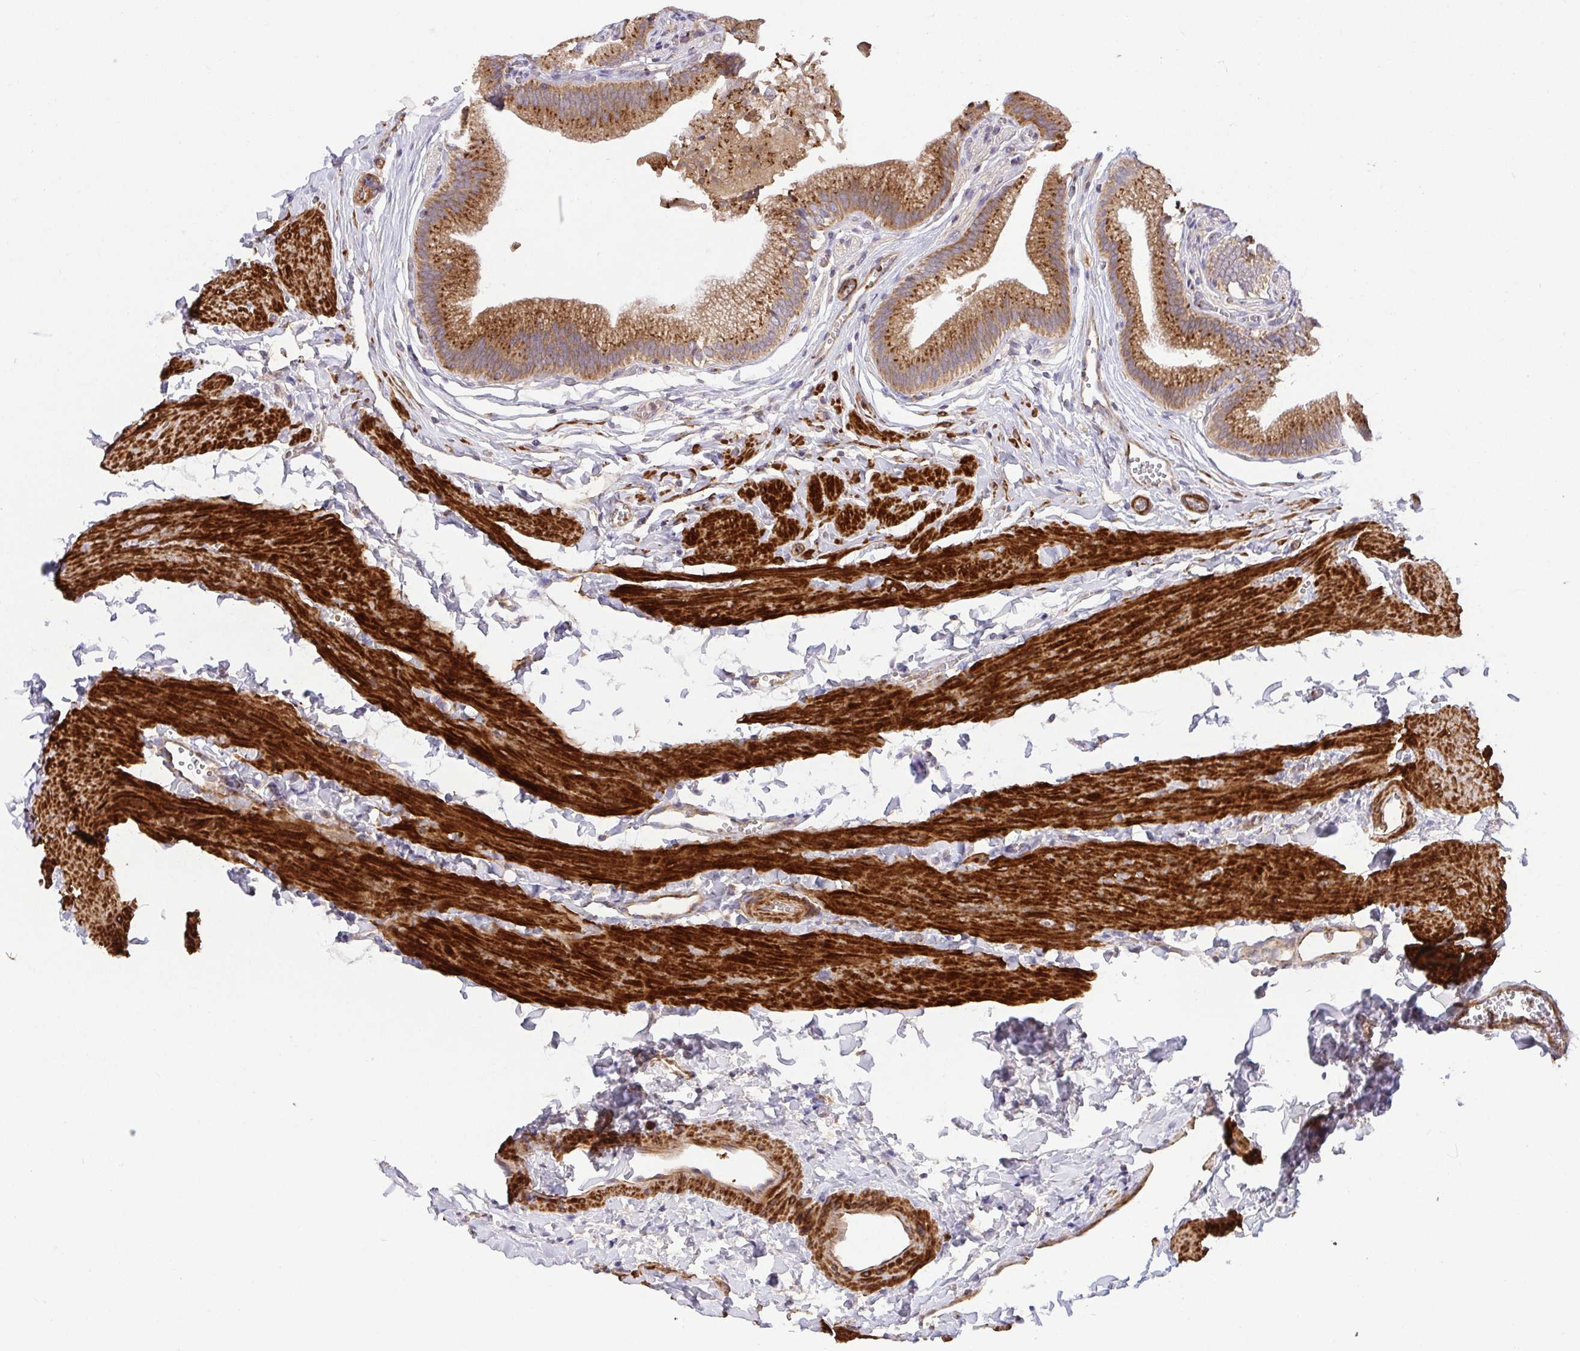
{"staining": {"intensity": "strong", "quantity": ">75%", "location": "cytoplasmic/membranous"}, "tissue": "gallbladder", "cell_type": "Glandular cells", "image_type": "normal", "snomed": [{"axis": "morphology", "description": "Normal tissue, NOS"}, {"axis": "topography", "description": "Gallbladder"}, {"axis": "topography", "description": "Peripheral nerve tissue"}], "caption": "Glandular cells exhibit high levels of strong cytoplasmic/membranous staining in about >75% of cells in unremarkable gallbladder.", "gene": "TM9SF4", "patient": {"sex": "male", "age": 17}}